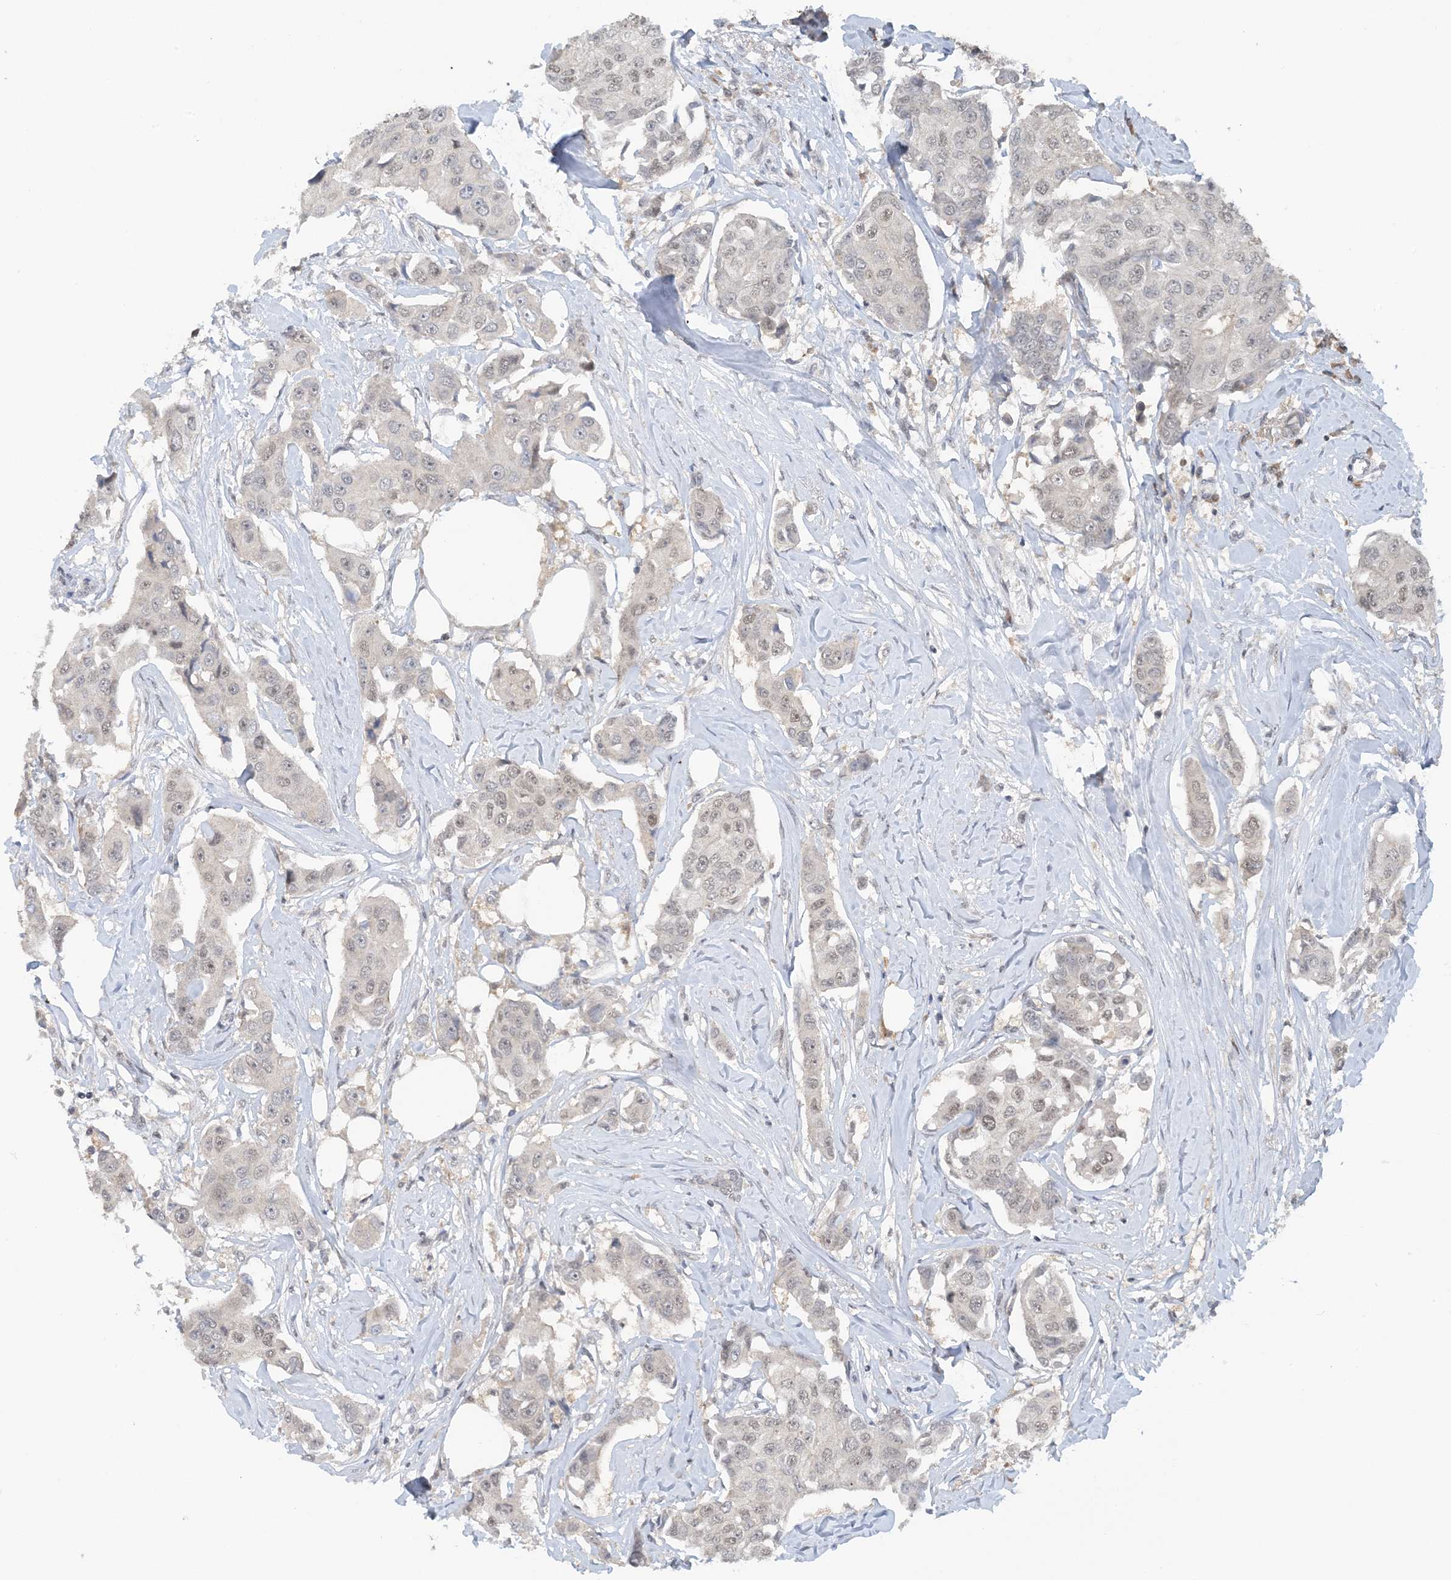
{"staining": {"intensity": "negative", "quantity": "none", "location": "none"}, "tissue": "breast cancer", "cell_type": "Tumor cells", "image_type": "cancer", "snomed": [{"axis": "morphology", "description": "Duct carcinoma"}, {"axis": "topography", "description": "Breast"}], "caption": "Image shows no protein expression in tumor cells of intraductal carcinoma (breast) tissue.", "gene": "ACYP2", "patient": {"sex": "female", "age": 80}}